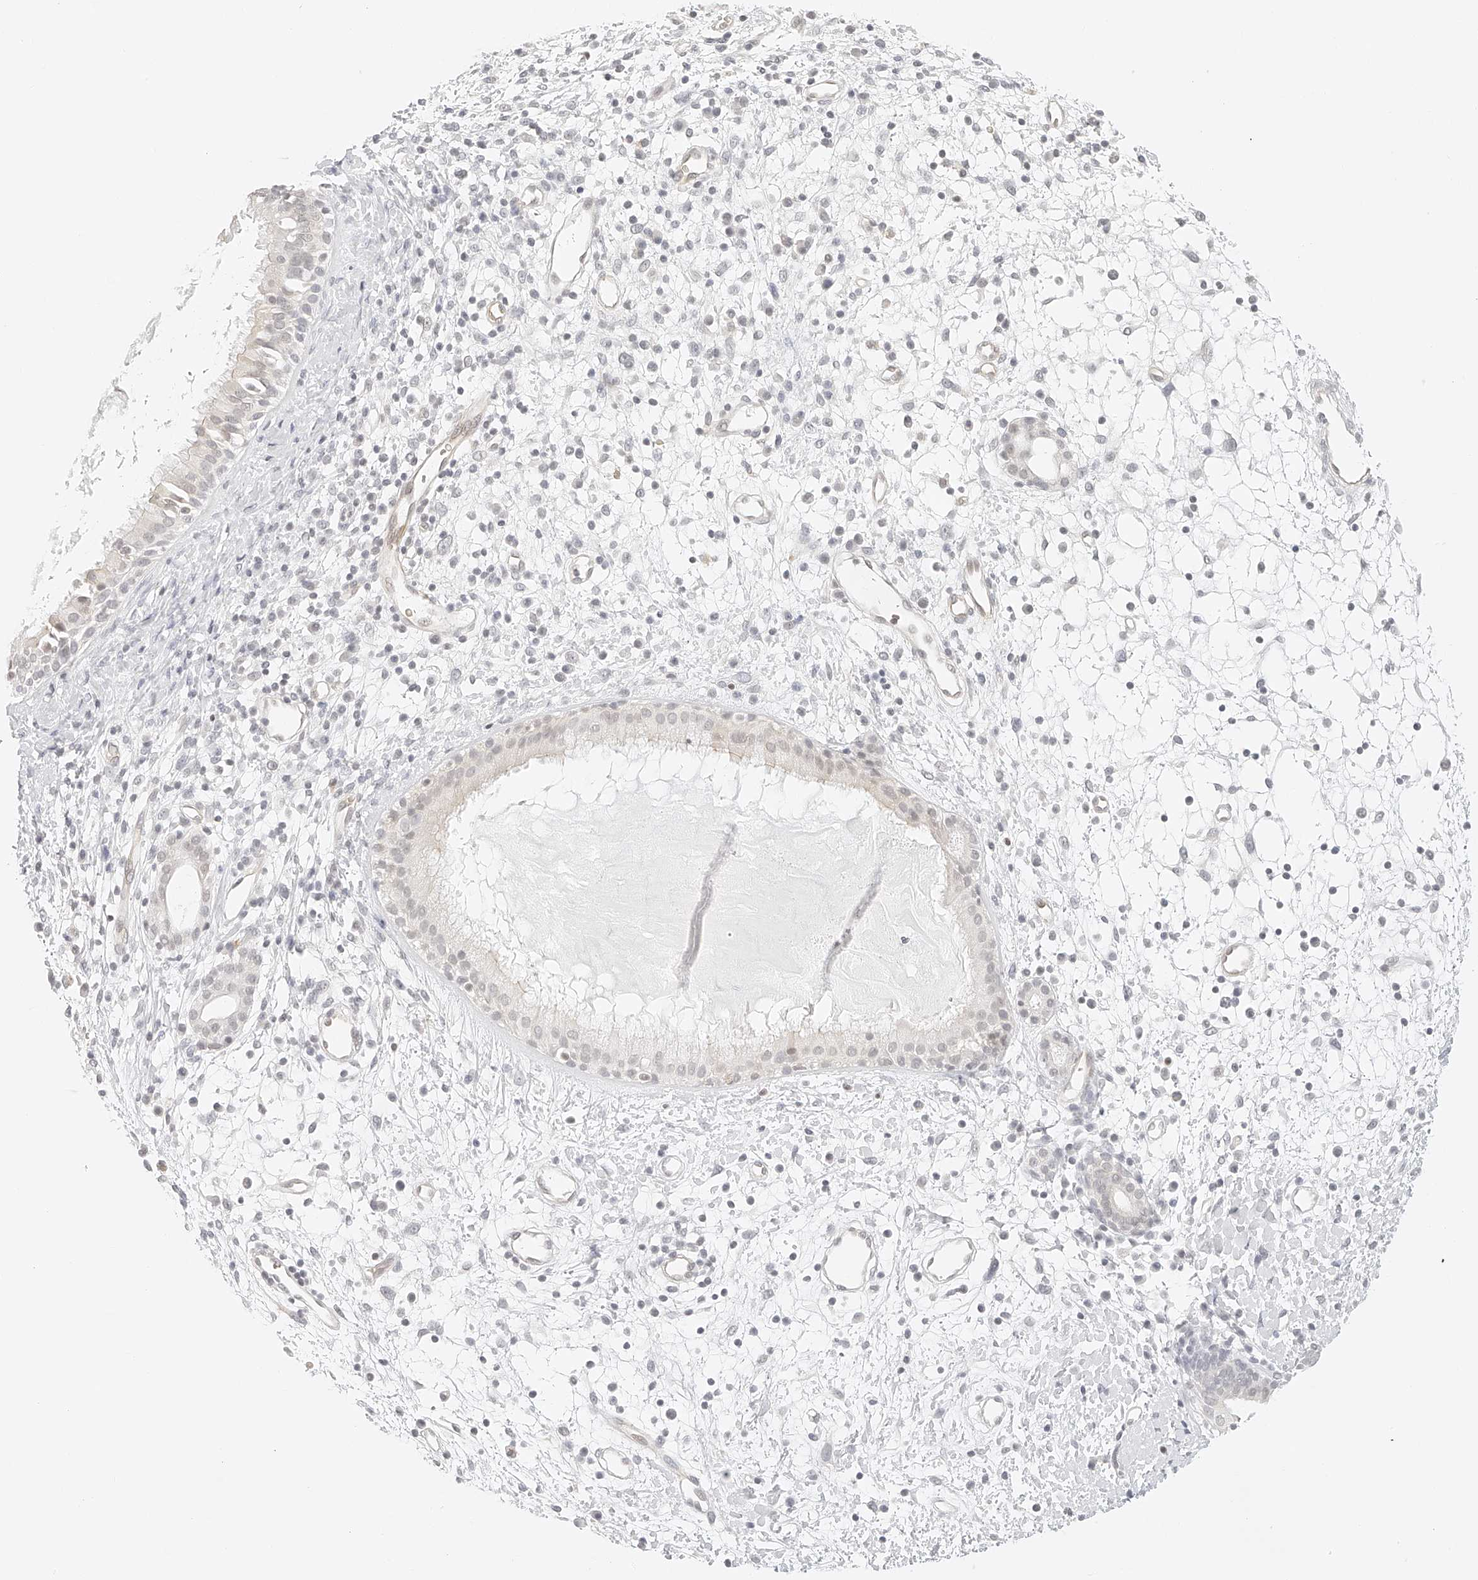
{"staining": {"intensity": "negative", "quantity": "none", "location": "none"}, "tissue": "nasopharynx", "cell_type": "Respiratory epithelial cells", "image_type": "normal", "snomed": [{"axis": "morphology", "description": "Normal tissue, NOS"}, {"axis": "topography", "description": "Nasopharynx"}], "caption": "High power microscopy micrograph of an immunohistochemistry (IHC) photomicrograph of unremarkable nasopharynx, revealing no significant staining in respiratory epithelial cells.", "gene": "ZFP69", "patient": {"sex": "male", "age": 22}}